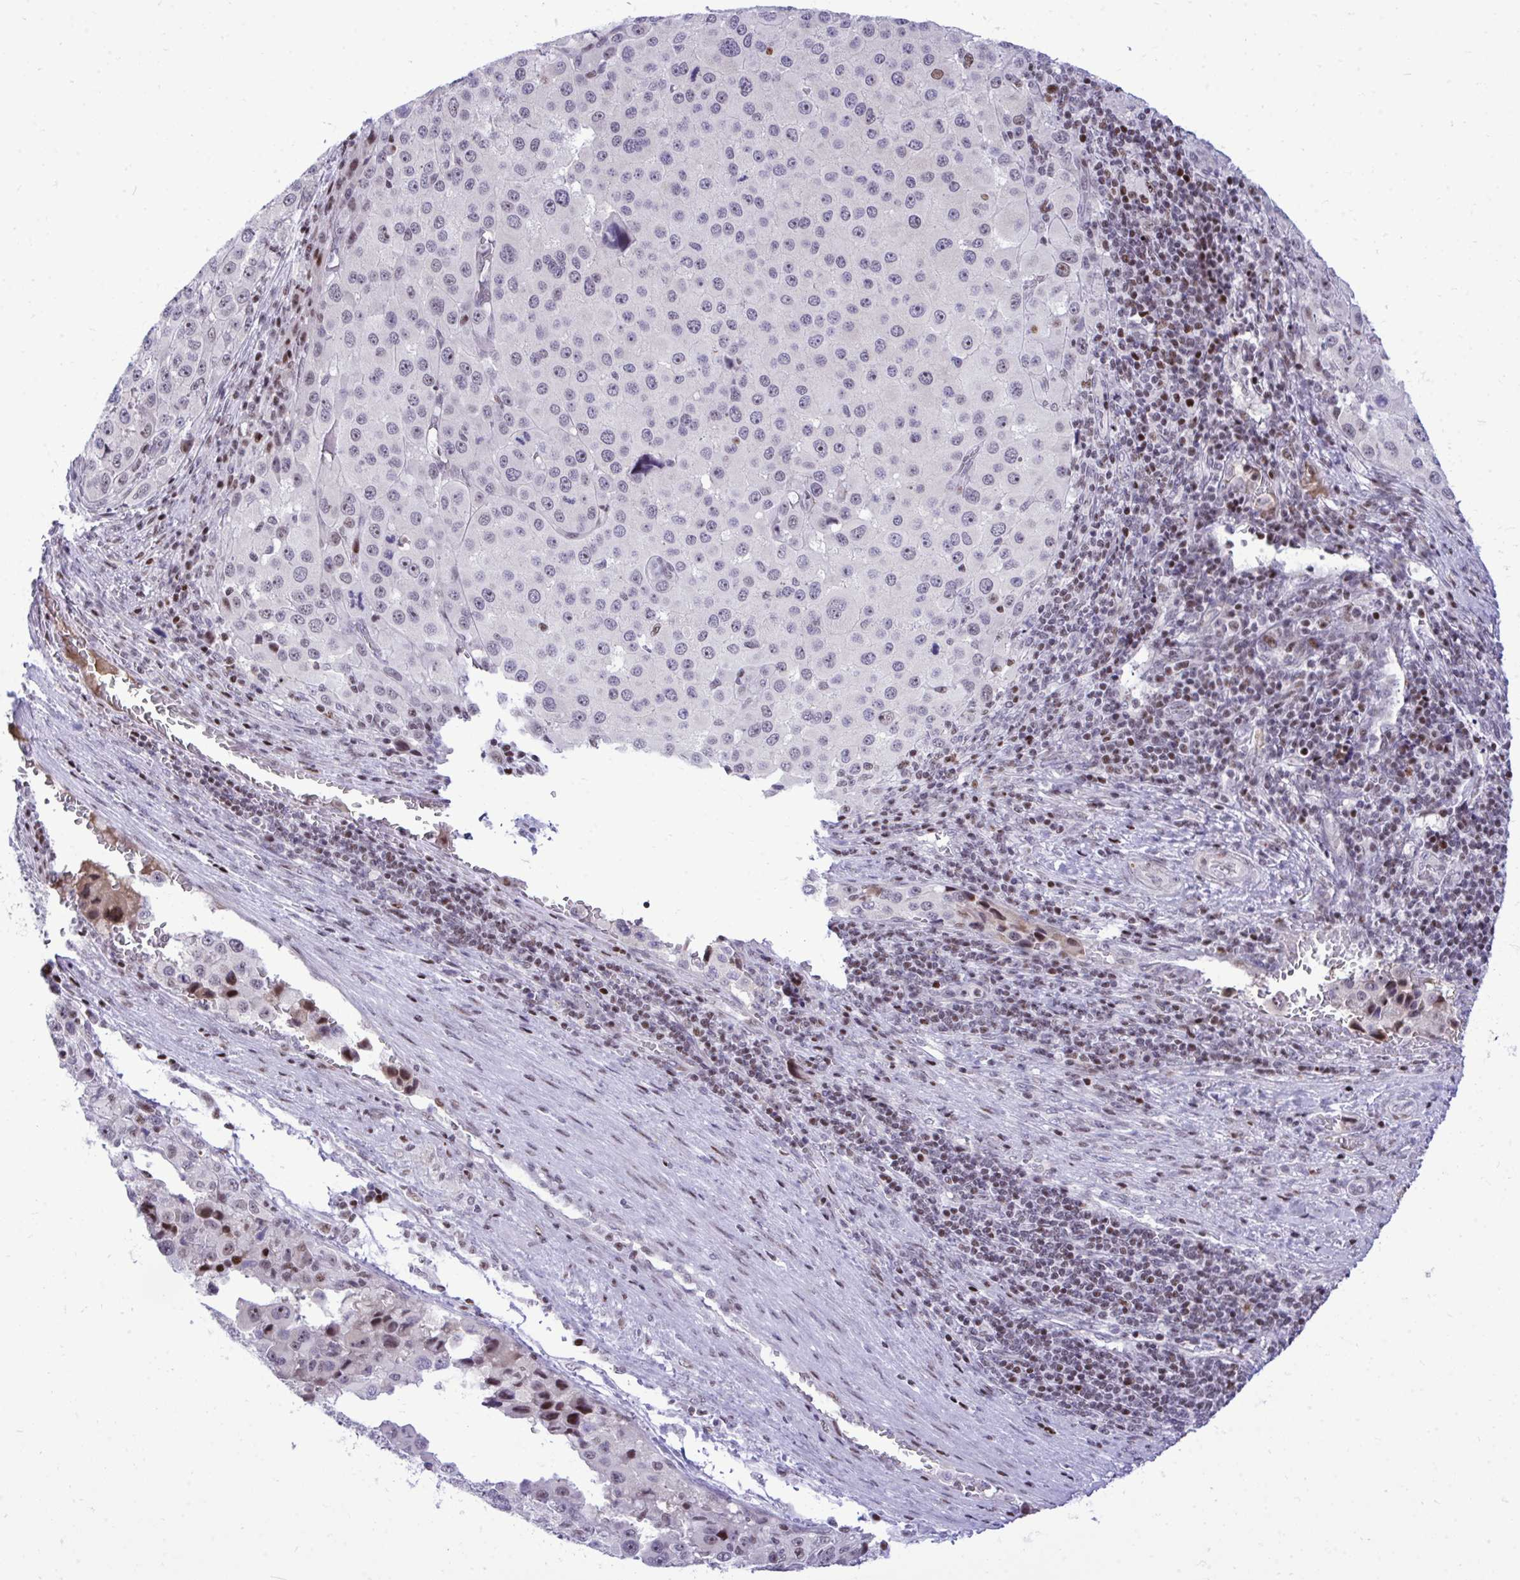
{"staining": {"intensity": "negative", "quantity": "none", "location": "none"}, "tissue": "melanoma", "cell_type": "Tumor cells", "image_type": "cancer", "snomed": [{"axis": "morphology", "description": "Malignant melanoma, Metastatic site"}, {"axis": "topography", "description": "Lymph node"}], "caption": "Immunohistochemistry of malignant melanoma (metastatic site) shows no positivity in tumor cells.", "gene": "C14orf39", "patient": {"sex": "female", "age": 65}}